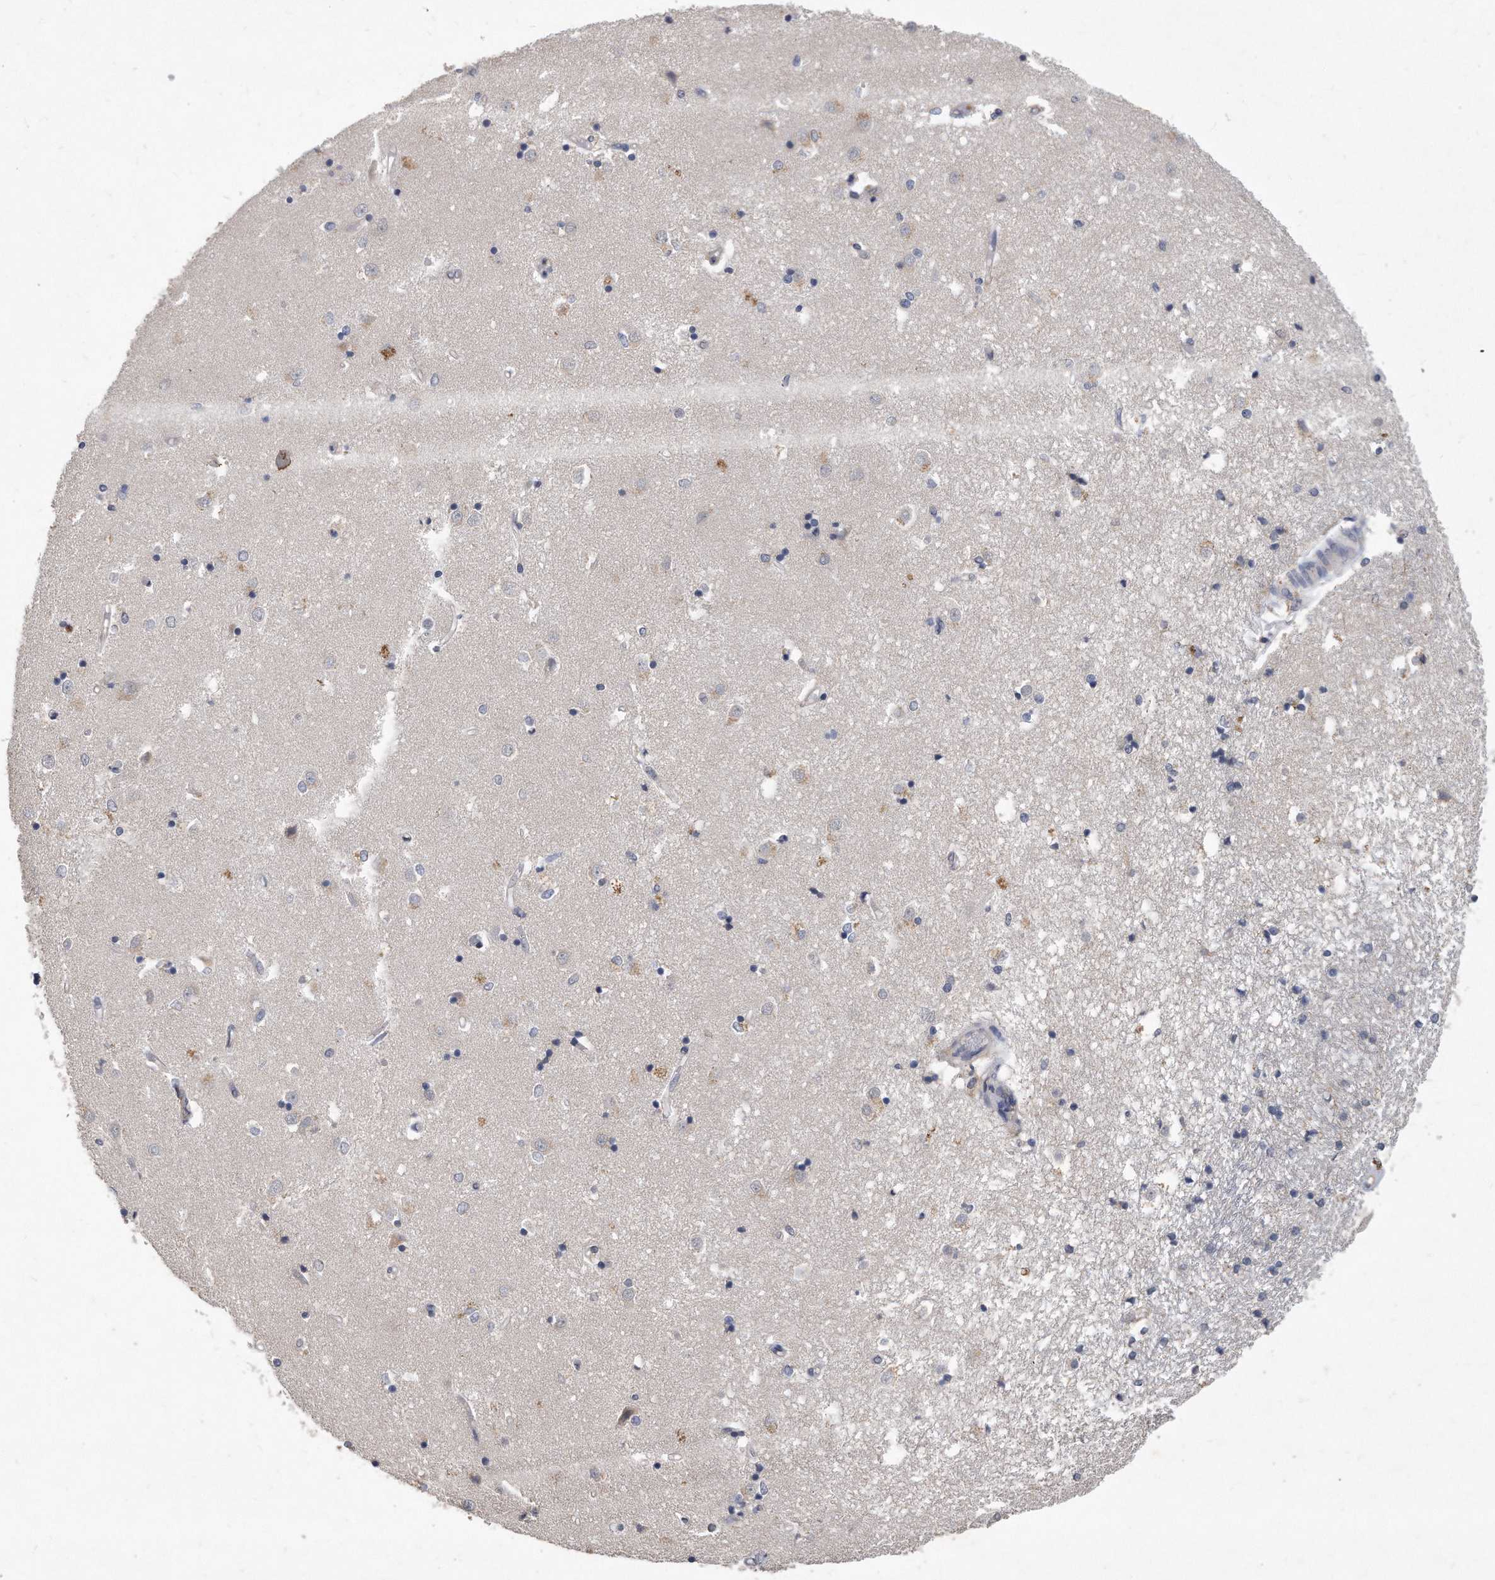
{"staining": {"intensity": "negative", "quantity": "none", "location": "none"}, "tissue": "caudate", "cell_type": "Glial cells", "image_type": "normal", "snomed": [{"axis": "morphology", "description": "Normal tissue, NOS"}, {"axis": "topography", "description": "Lateral ventricle wall"}], "caption": "This is an immunohistochemistry (IHC) photomicrograph of unremarkable human caudate. There is no expression in glial cells.", "gene": "HOMER3", "patient": {"sex": "male", "age": 45}}